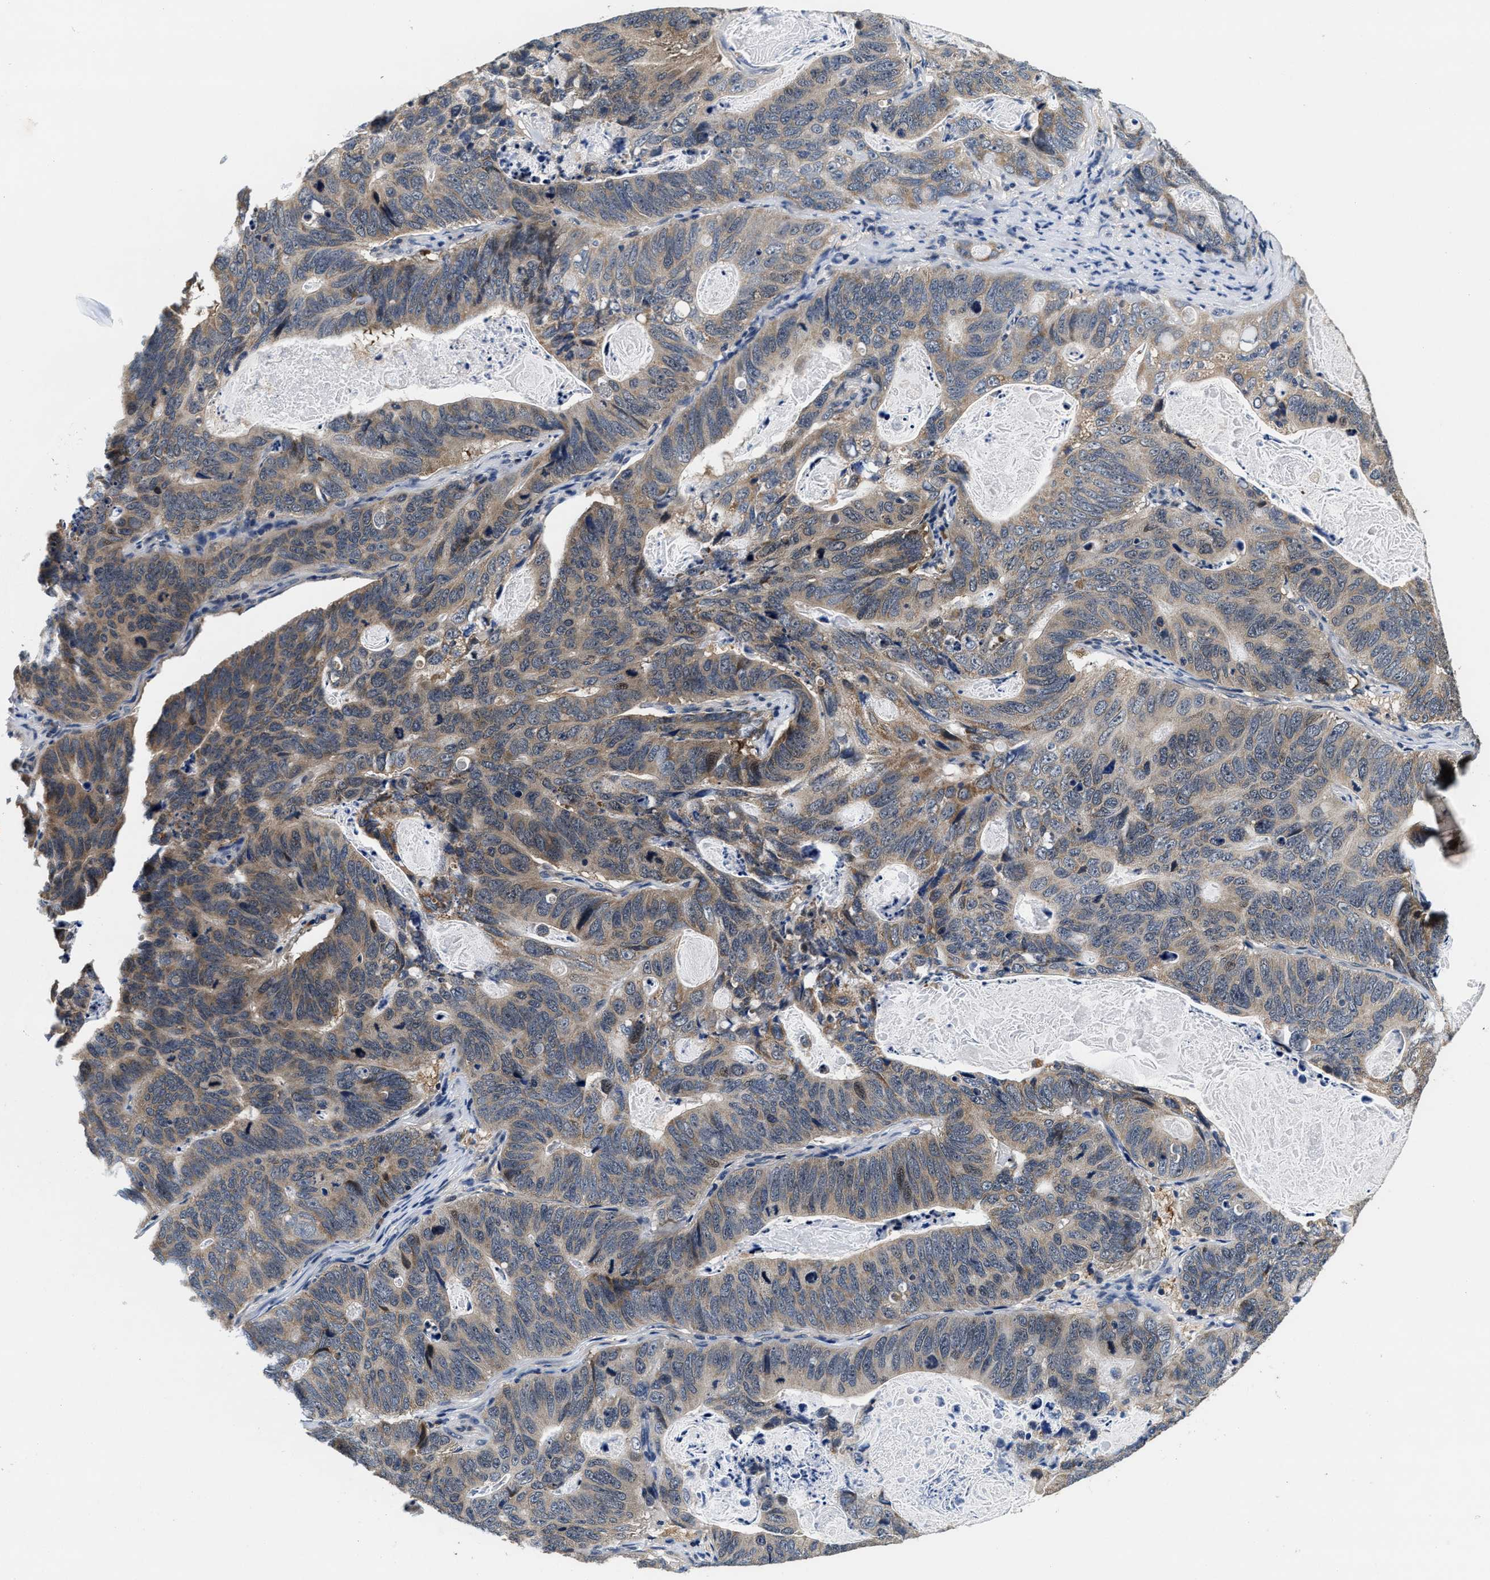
{"staining": {"intensity": "weak", "quantity": ">75%", "location": "cytoplasmic/membranous"}, "tissue": "stomach cancer", "cell_type": "Tumor cells", "image_type": "cancer", "snomed": [{"axis": "morphology", "description": "Normal tissue, NOS"}, {"axis": "morphology", "description": "Adenocarcinoma, NOS"}, {"axis": "topography", "description": "Stomach"}], "caption": "This is an image of IHC staining of stomach adenocarcinoma, which shows weak staining in the cytoplasmic/membranous of tumor cells.", "gene": "PHPT1", "patient": {"sex": "female", "age": 89}}